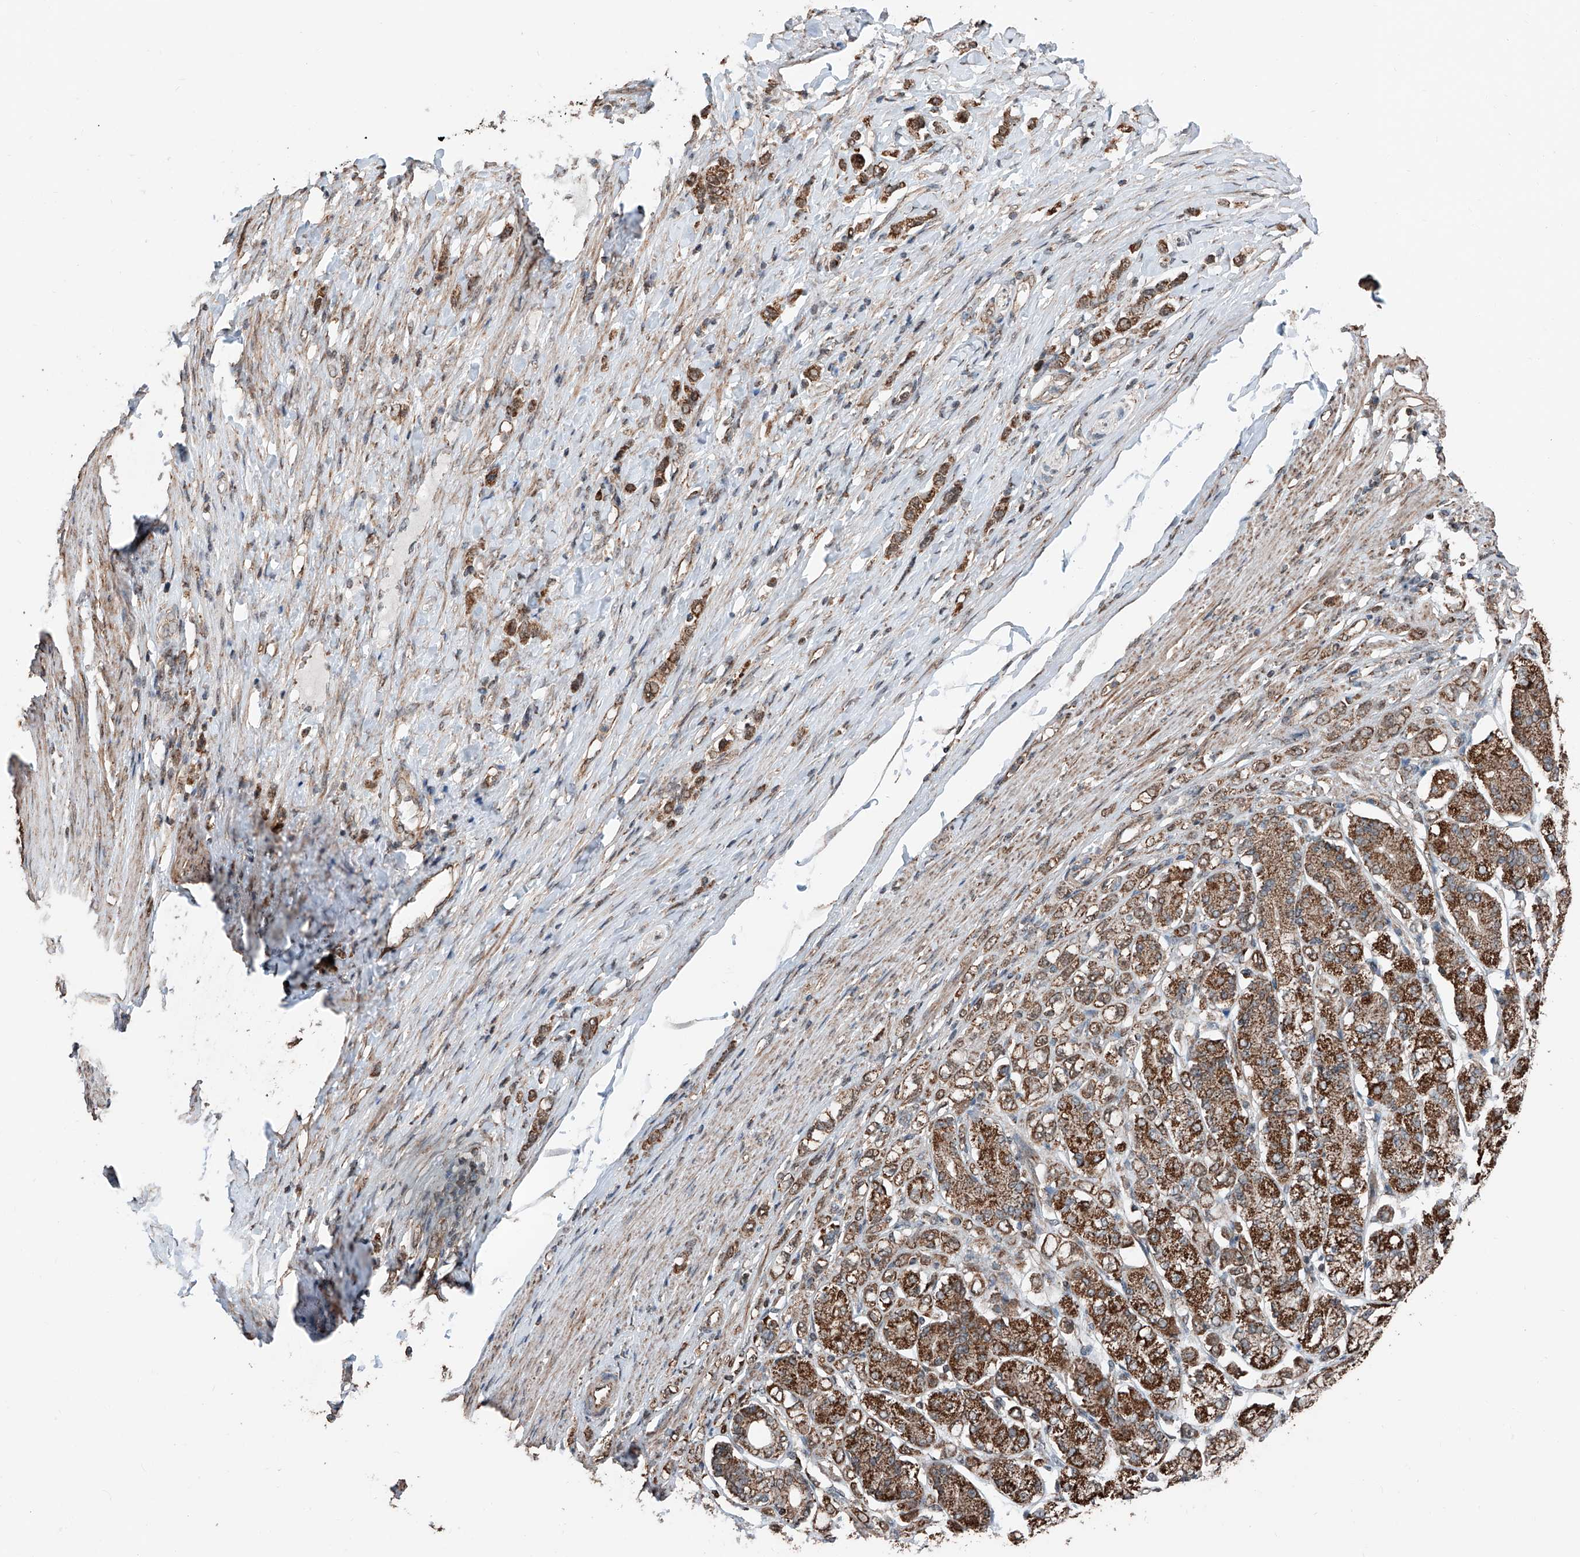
{"staining": {"intensity": "strong", "quantity": ">75%", "location": "cytoplasmic/membranous"}, "tissue": "stomach cancer", "cell_type": "Tumor cells", "image_type": "cancer", "snomed": [{"axis": "morphology", "description": "Adenocarcinoma, NOS"}, {"axis": "topography", "description": "Stomach"}], "caption": "Protein analysis of stomach adenocarcinoma tissue shows strong cytoplasmic/membranous staining in approximately >75% of tumor cells.", "gene": "ZNF445", "patient": {"sex": "female", "age": 65}}